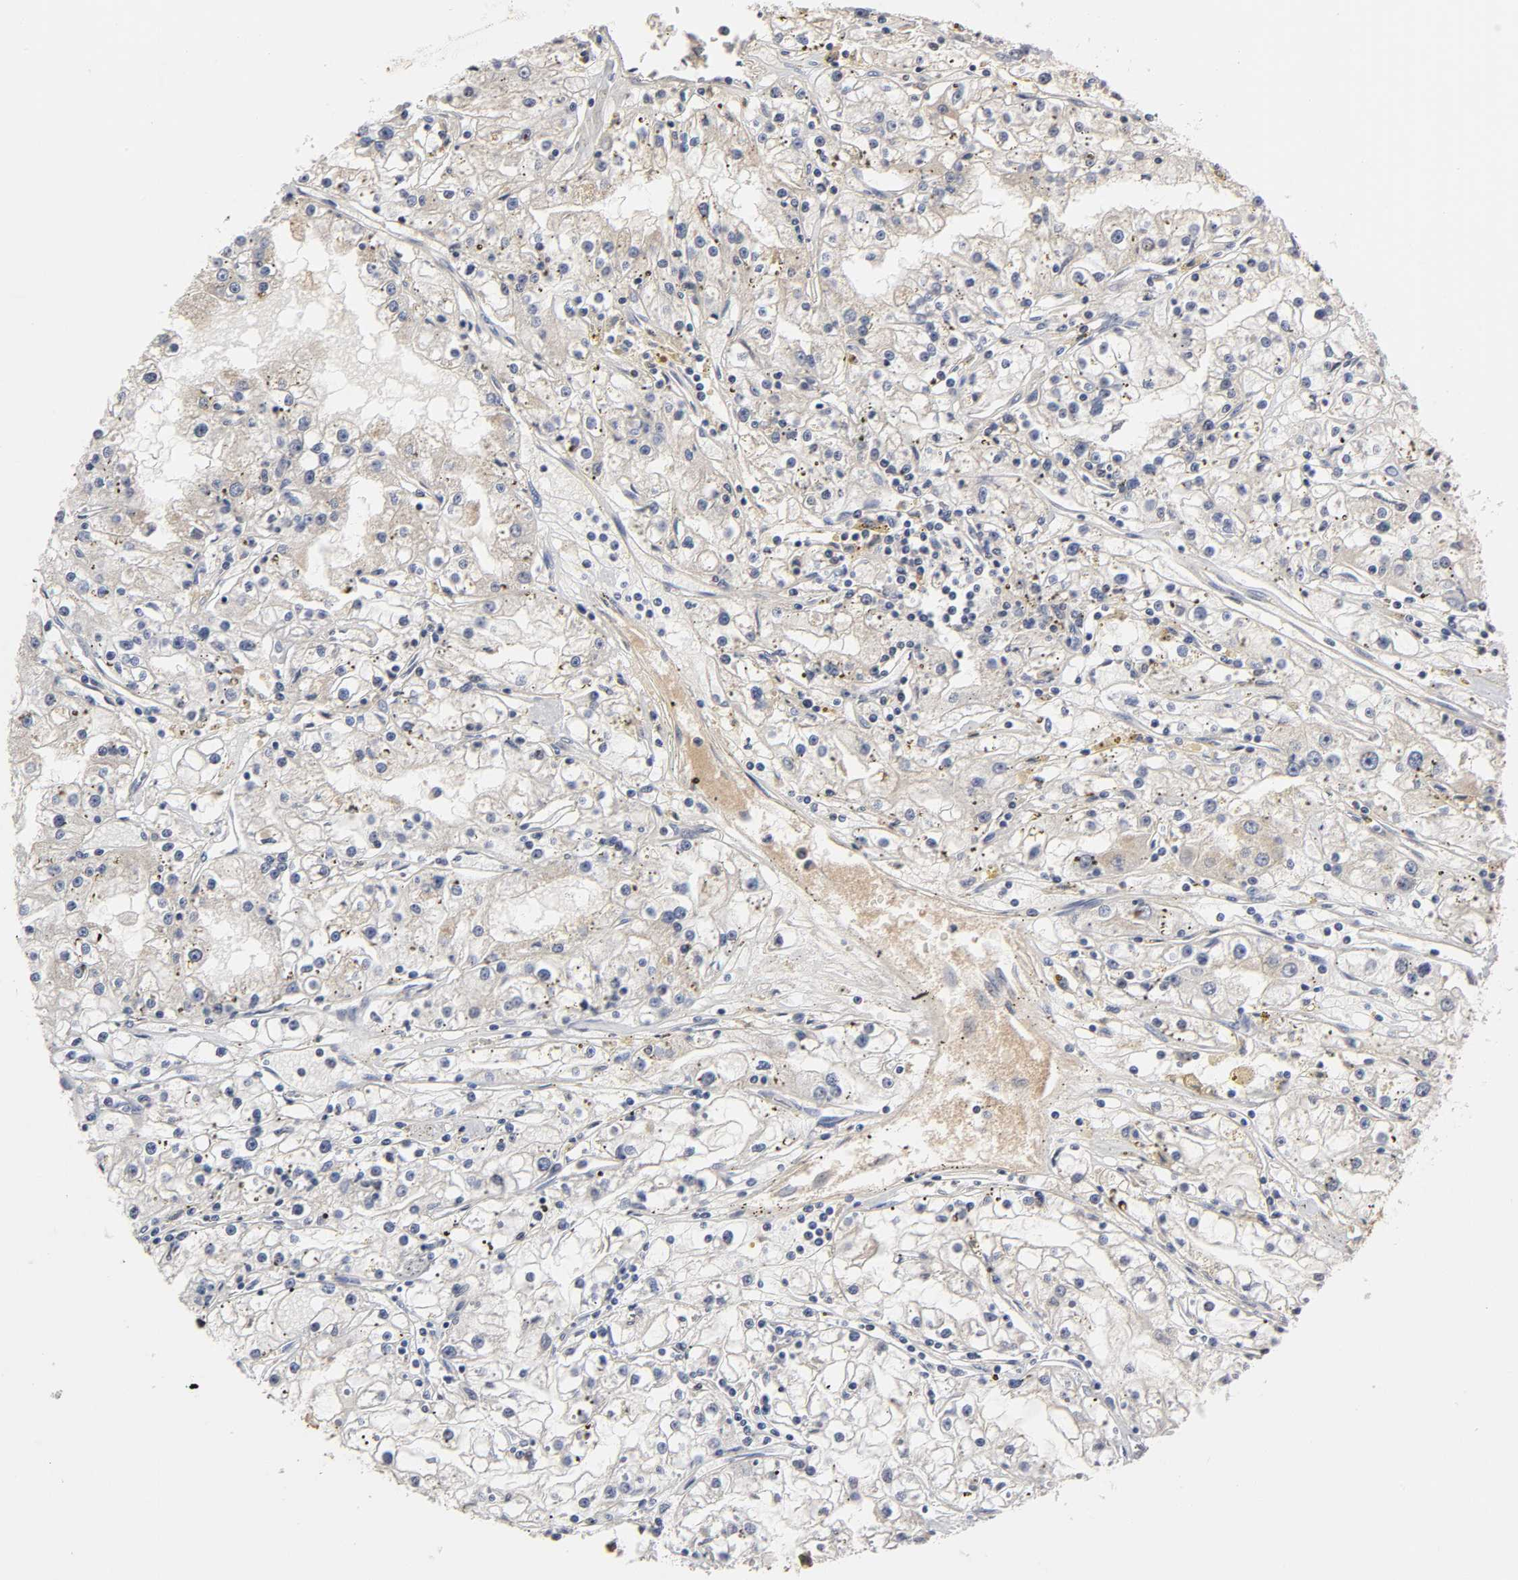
{"staining": {"intensity": "moderate", "quantity": "25%-75%", "location": "cytoplasmic/membranous"}, "tissue": "renal cancer", "cell_type": "Tumor cells", "image_type": "cancer", "snomed": [{"axis": "morphology", "description": "Adenocarcinoma, NOS"}, {"axis": "topography", "description": "Kidney"}], "caption": "Moderate cytoplasmic/membranous positivity is identified in about 25%-75% of tumor cells in renal adenocarcinoma. Using DAB (brown) and hematoxylin (blue) stains, captured at high magnification using brightfield microscopy.", "gene": "CPN2", "patient": {"sex": "male", "age": 56}}